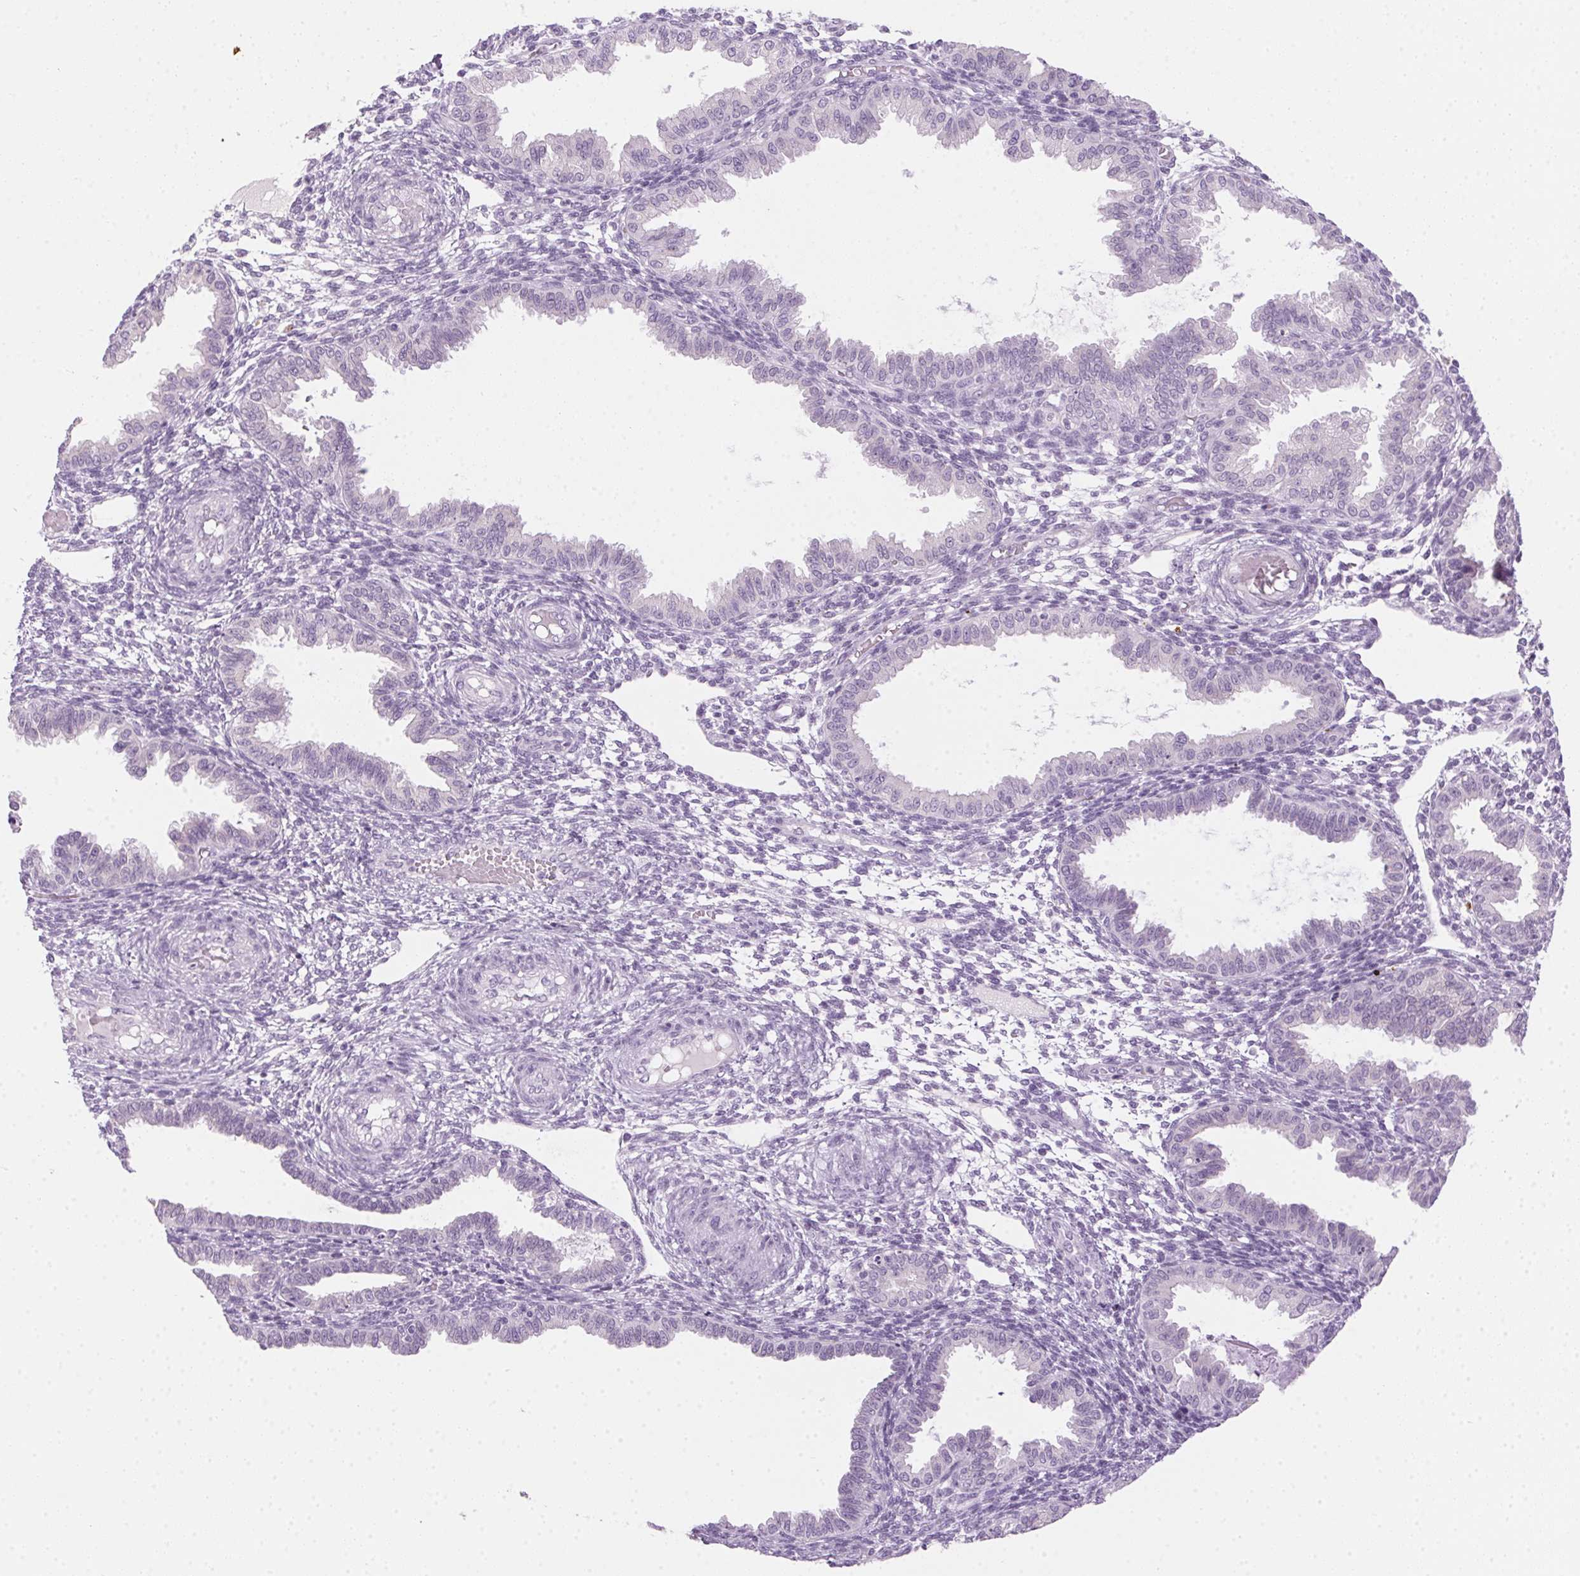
{"staining": {"intensity": "negative", "quantity": "none", "location": "none"}, "tissue": "endometrium", "cell_type": "Cells in endometrial stroma", "image_type": "normal", "snomed": [{"axis": "morphology", "description": "Normal tissue, NOS"}, {"axis": "topography", "description": "Endometrium"}], "caption": "Protein analysis of normal endometrium exhibits no significant positivity in cells in endometrial stroma. The staining is performed using DAB (3,3'-diaminobenzidine) brown chromogen with nuclei counter-stained in using hematoxylin.", "gene": "POPDC2", "patient": {"sex": "female", "age": 33}}